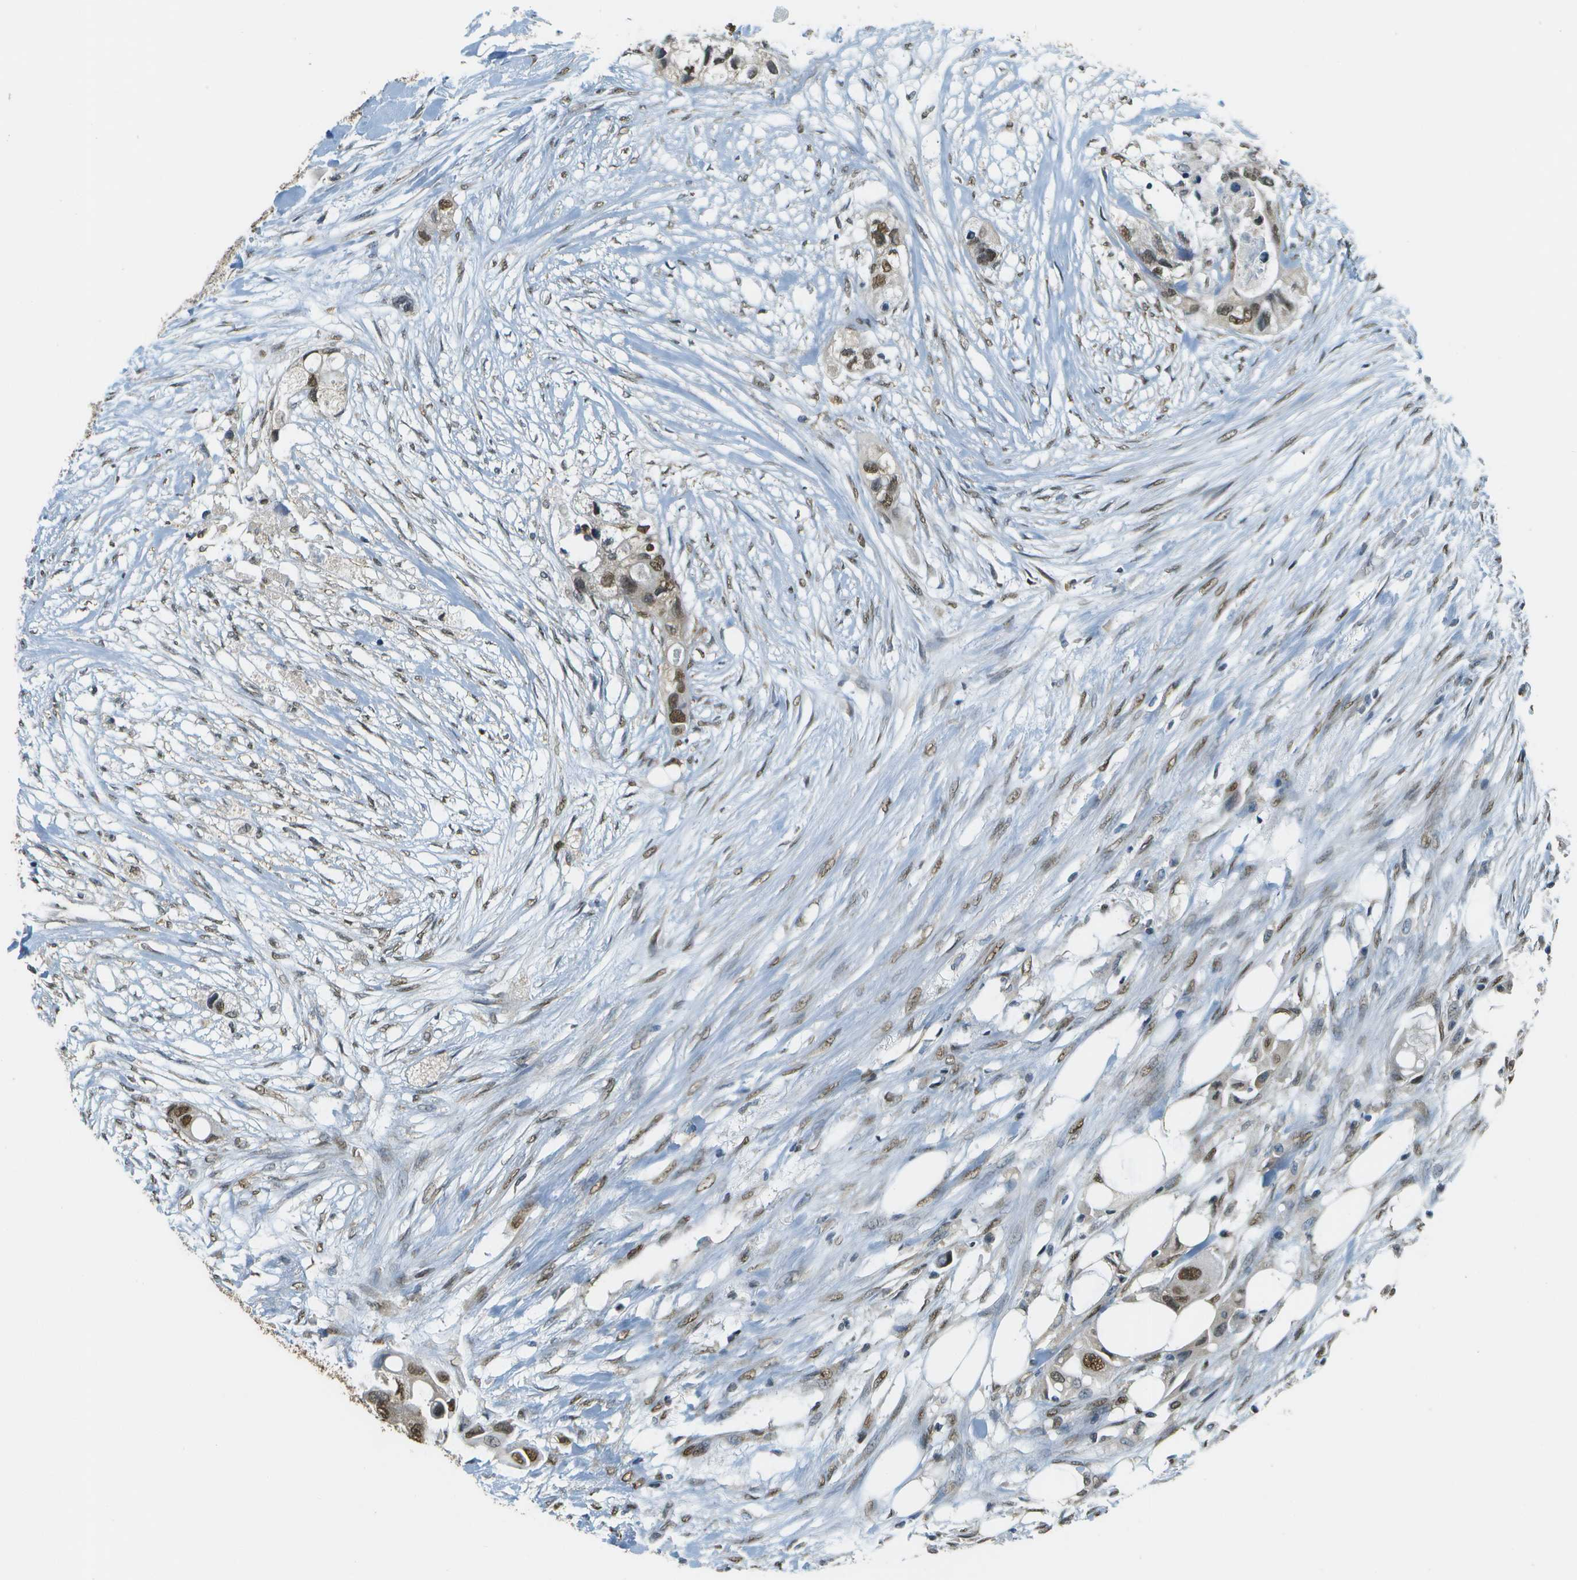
{"staining": {"intensity": "moderate", "quantity": ">75%", "location": "nuclear"}, "tissue": "colorectal cancer", "cell_type": "Tumor cells", "image_type": "cancer", "snomed": [{"axis": "morphology", "description": "Adenocarcinoma, NOS"}, {"axis": "topography", "description": "Colon"}], "caption": "Human adenocarcinoma (colorectal) stained for a protein (brown) demonstrates moderate nuclear positive expression in approximately >75% of tumor cells.", "gene": "ABL2", "patient": {"sex": "female", "age": 57}}